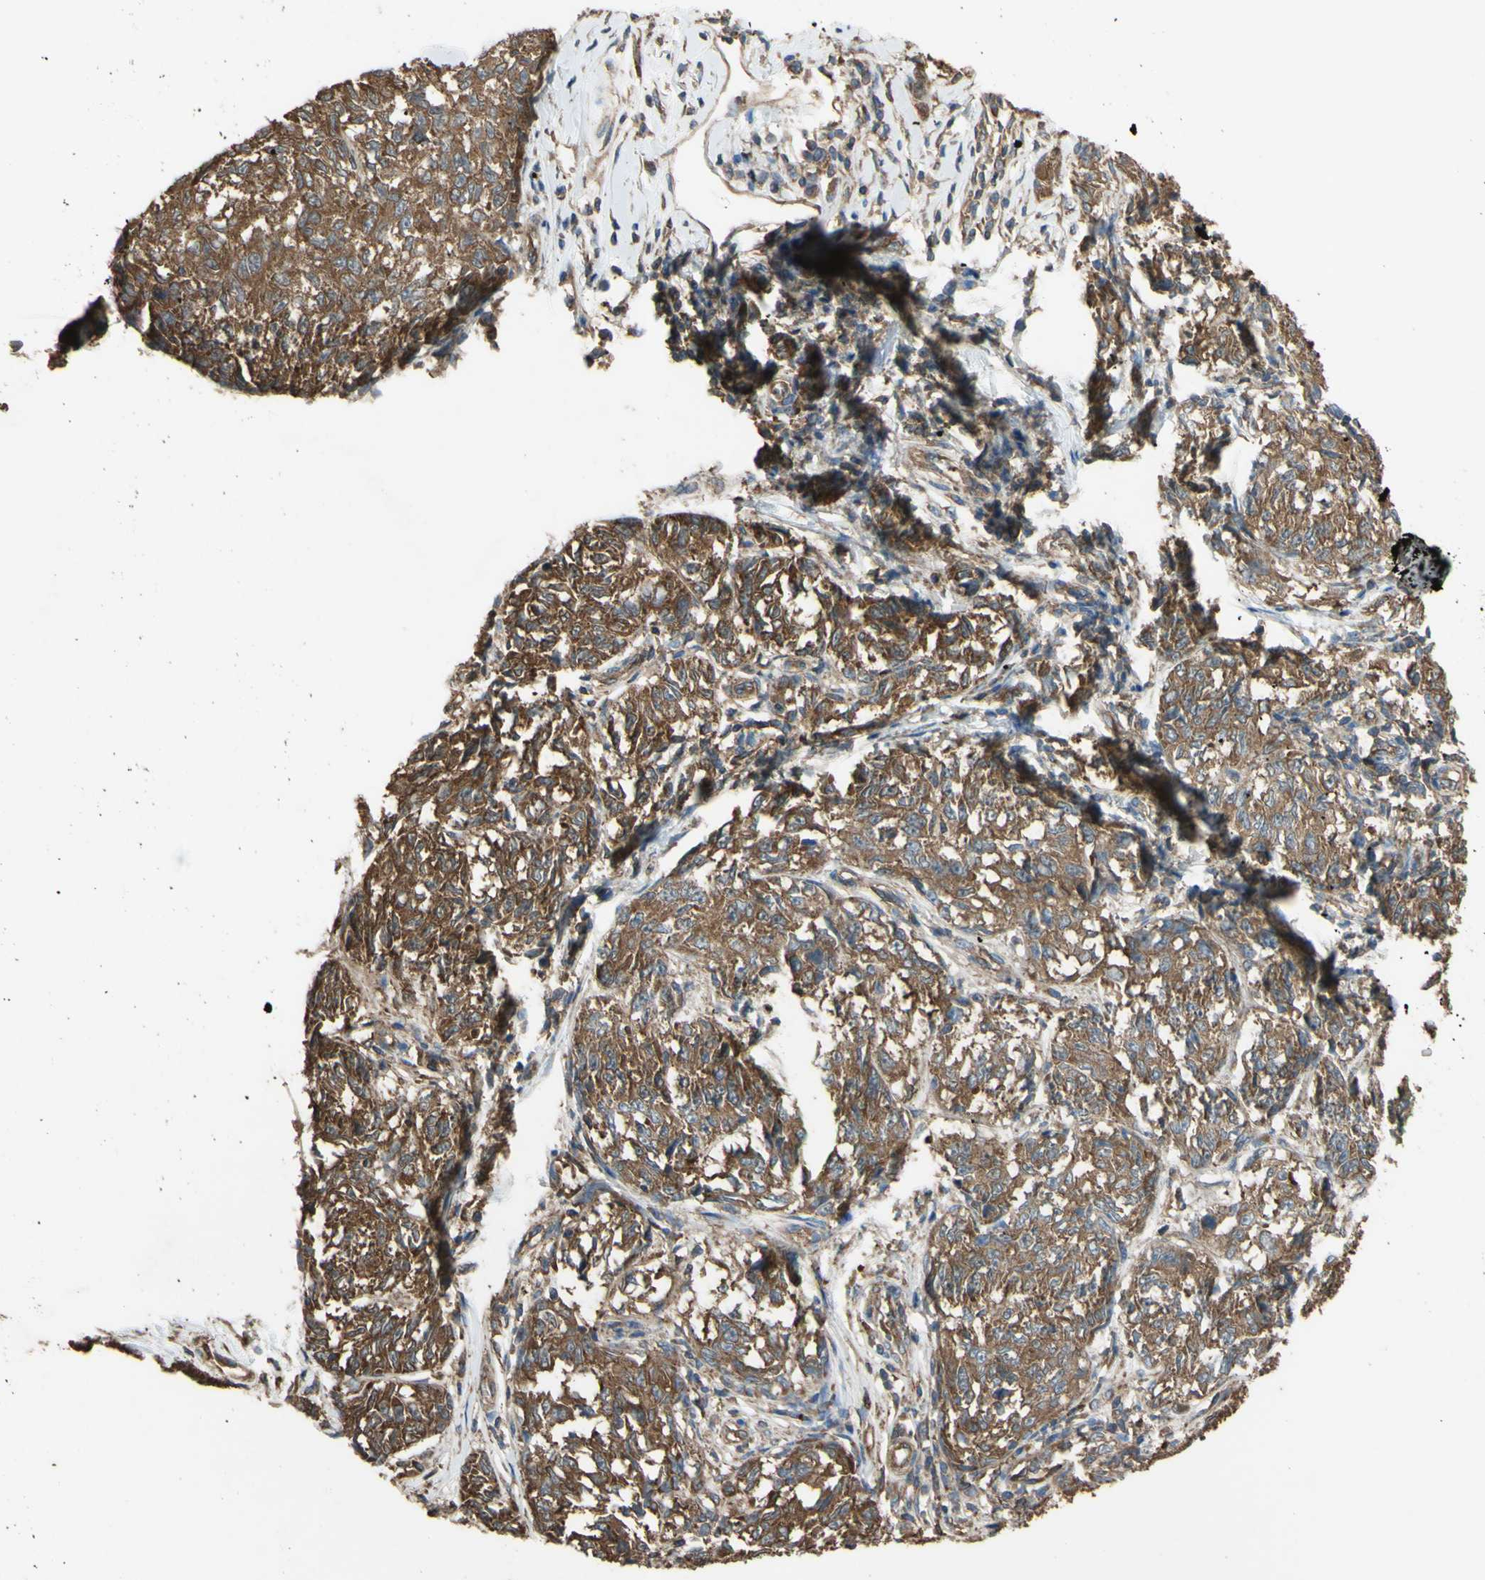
{"staining": {"intensity": "moderate", "quantity": ">75%", "location": "cytoplasmic/membranous"}, "tissue": "melanoma", "cell_type": "Tumor cells", "image_type": "cancer", "snomed": [{"axis": "morphology", "description": "Malignant melanoma, NOS"}, {"axis": "topography", "description": "Skin"}], "caption": "DAB (3,3'-diaminobenzidine) immunohistochemical staining of malignant melanoma reveals moderate cytoplasmic/membranous protein staining in approximately >75% of tumor cells. The staining was performed using DAB (3,3'-diaminobenzidine), with brown indicating positive protein expression. Nuclei are stained blue with hematoxylin.", "gene": "CTTN", "patient": {"sex": "female", "age": 64}}